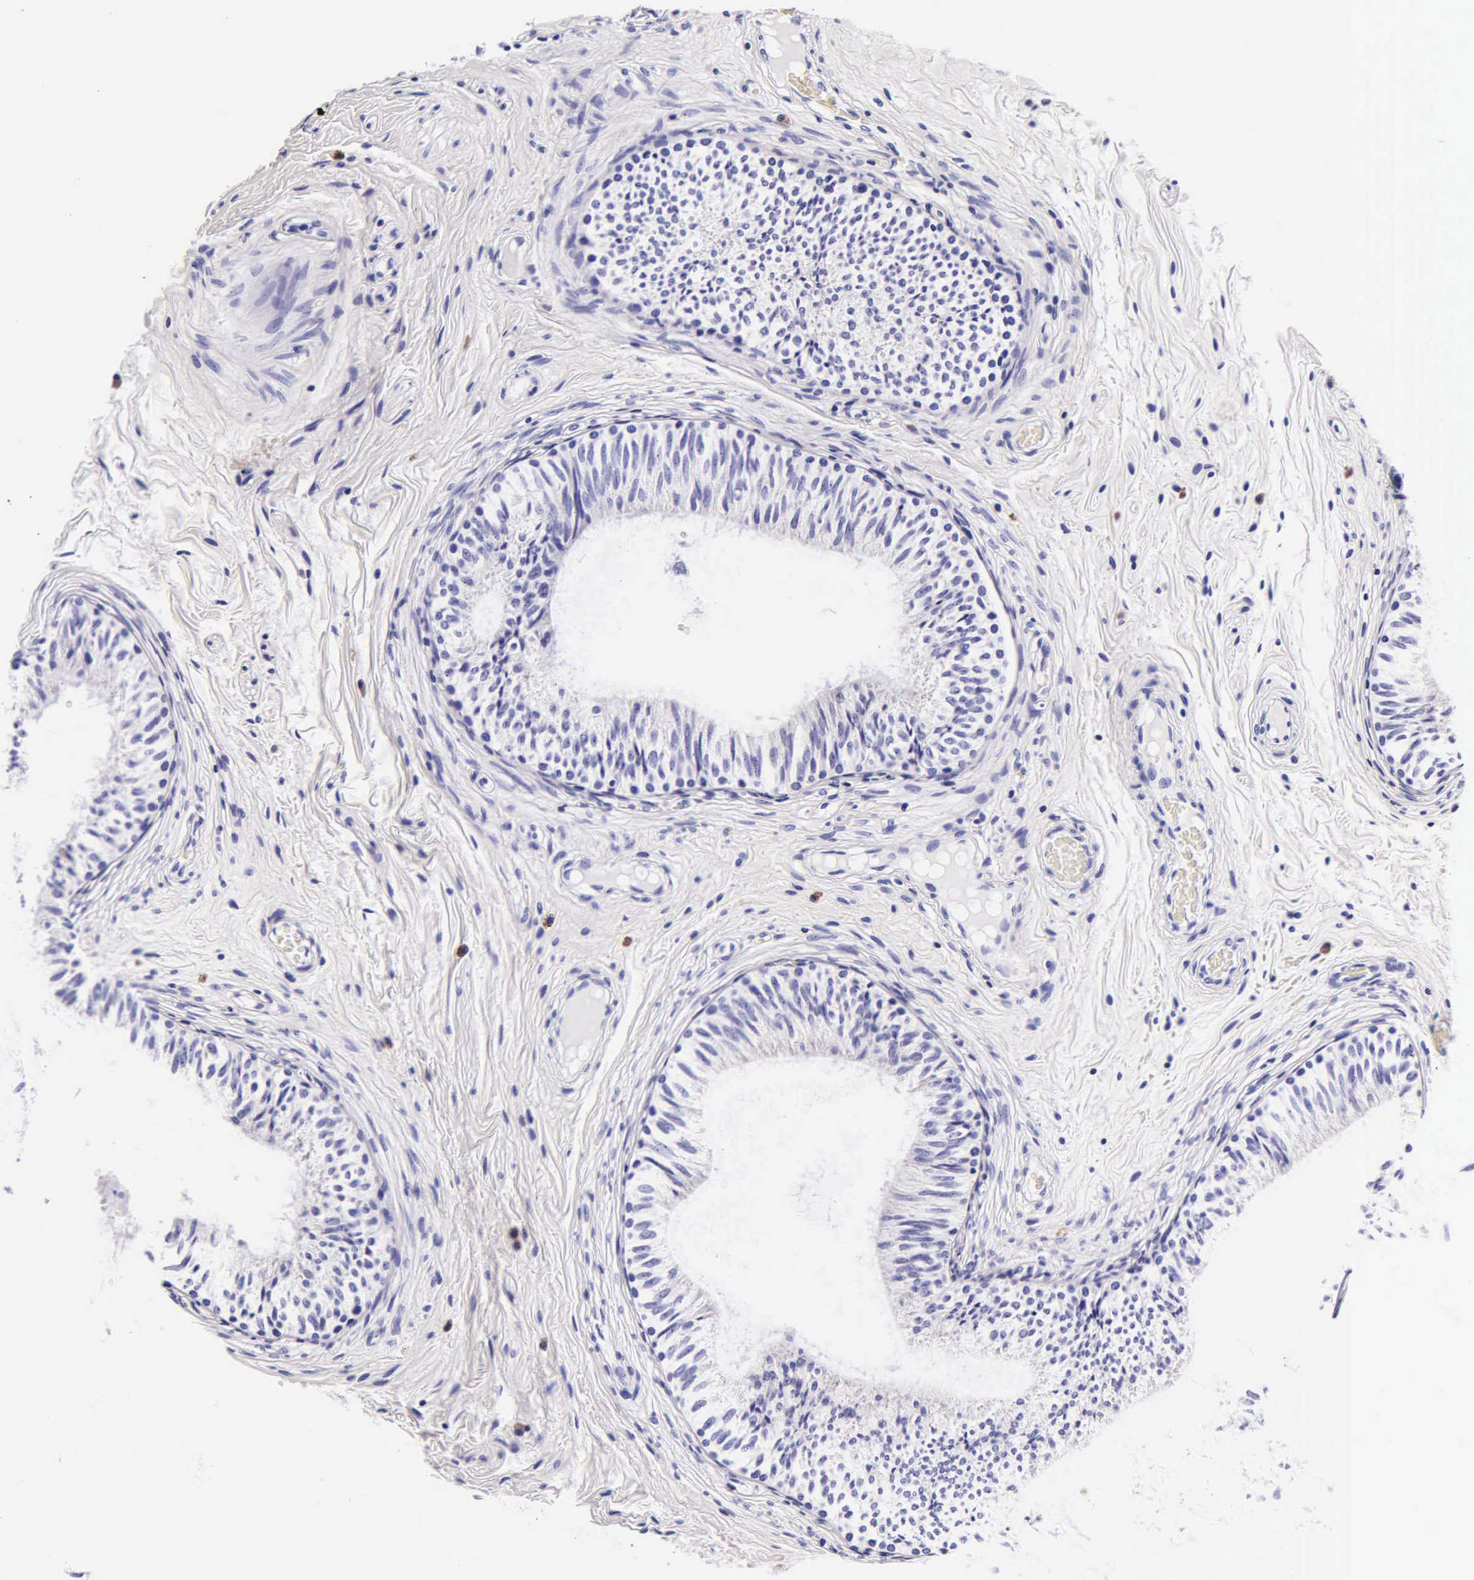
{"staining": {"intensity": "negative", "quantity": "none", "location": "none"}, "tissue": "epididymis", "cell_type": "Glandular cells", "image_type": "normal", "snomed": [{"axis": "morphology", "description": "Normal tissue, NOS"}, {"axis": "topography", "description": "Epididymis"}], "caption": "Protein analysis of normal epididymis exhibits no significant expression in glandular cells. (DAB immunohistochemistry (IHC) visualized using brightfield microscopy, high magnification).", "gene": "DGCR2", "patient": {"sex": "male", "age": 23}}